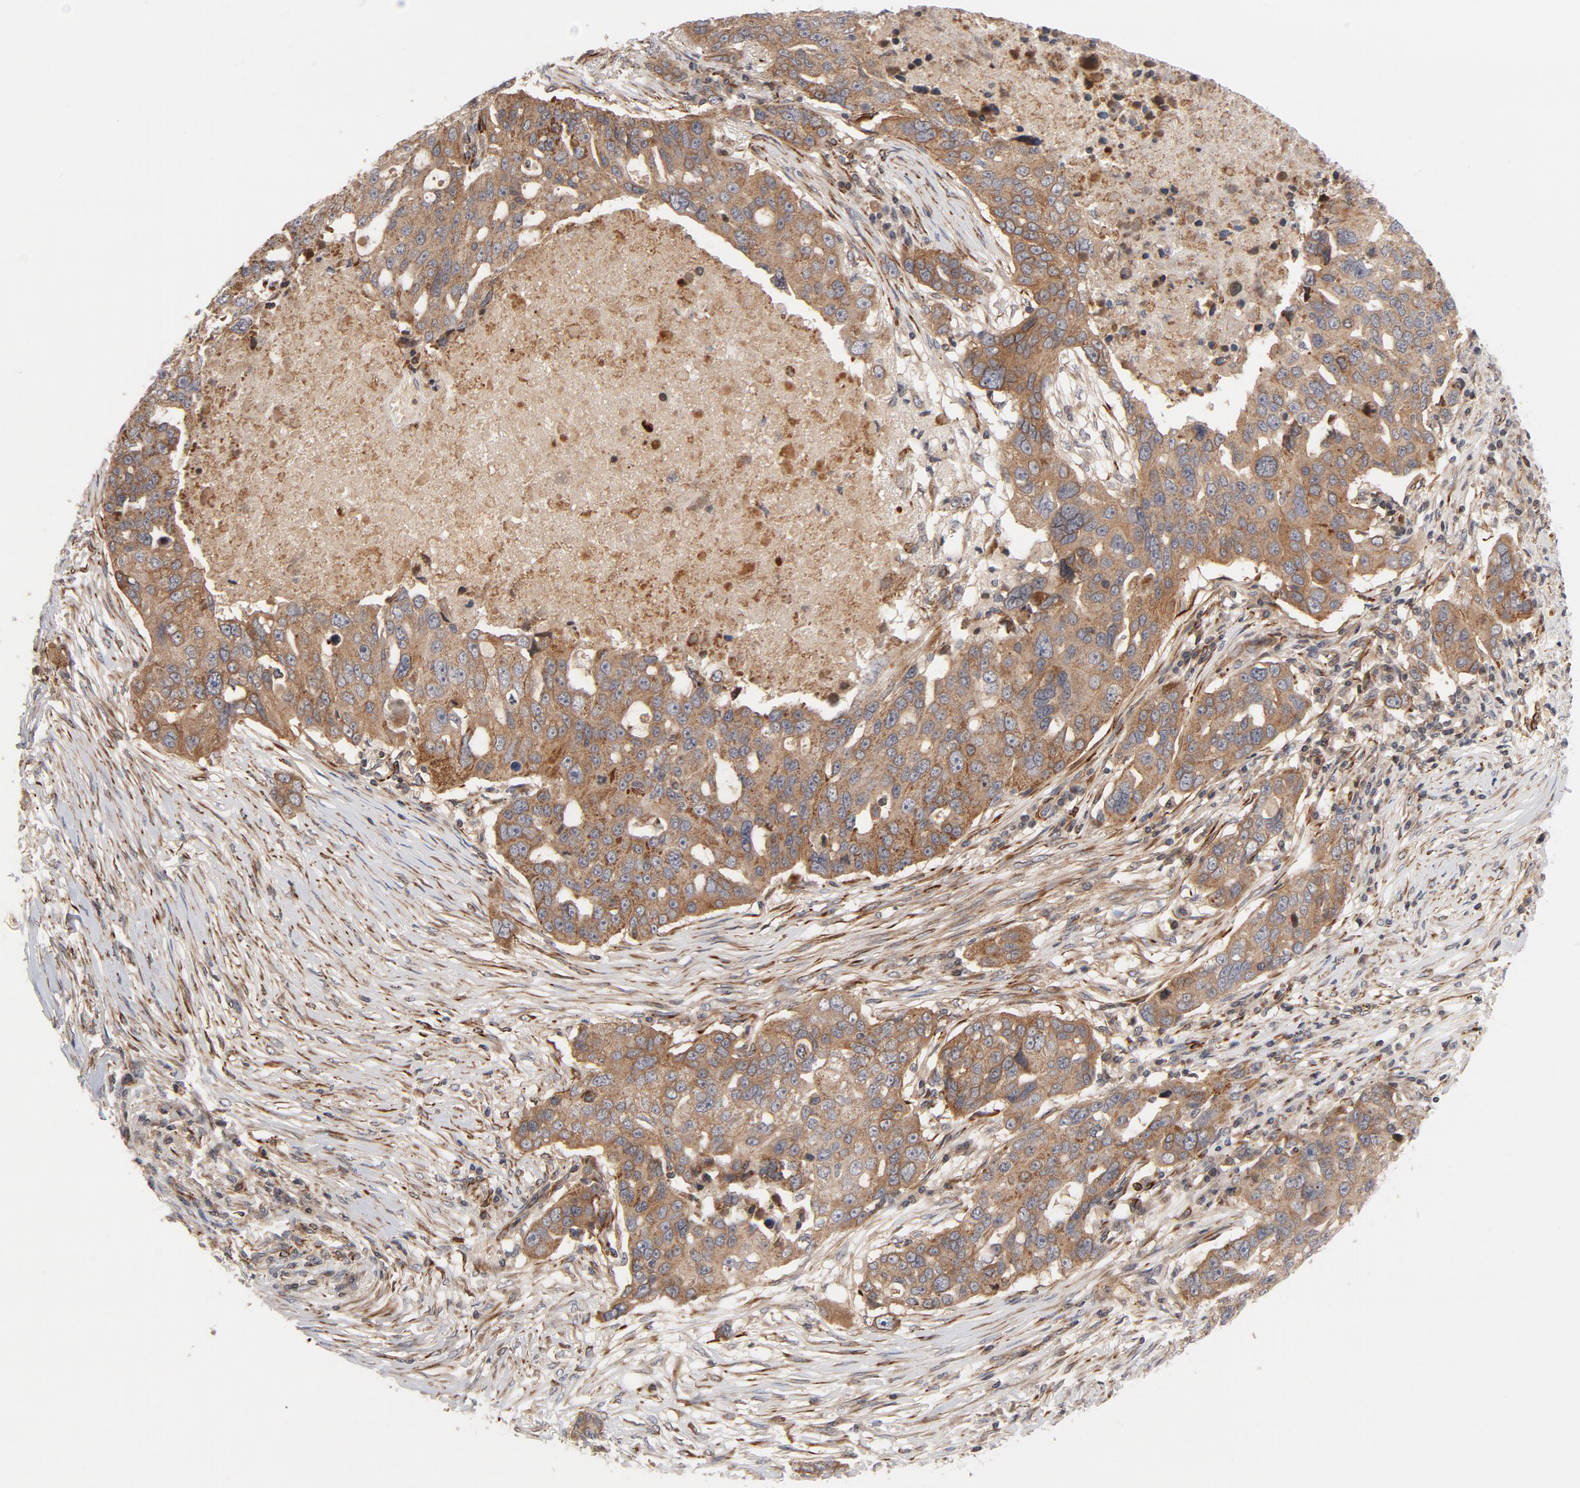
{"staining": {"intensity": "moderate", "quantity": ">75%", "location": "cytoplasmic/membranous"}, "tissue": "ovarian cancer", "cell_type": "Tumor cells", "image_type": "cancer", "snomed": [{"axis": "morphology", "description": "Carcinoma, endometroid"}, {"axis": "topography", "description": "Ovary"}], "caption": "Human endometroid carcinoma (ovarian) stained for a protein (brown) displays moderate cytoplasmic/membranous positive expression in approximately >75% of tumor cells.", "gene": "DNAAF2", "patient": {"sex": "female", "age": 75}}